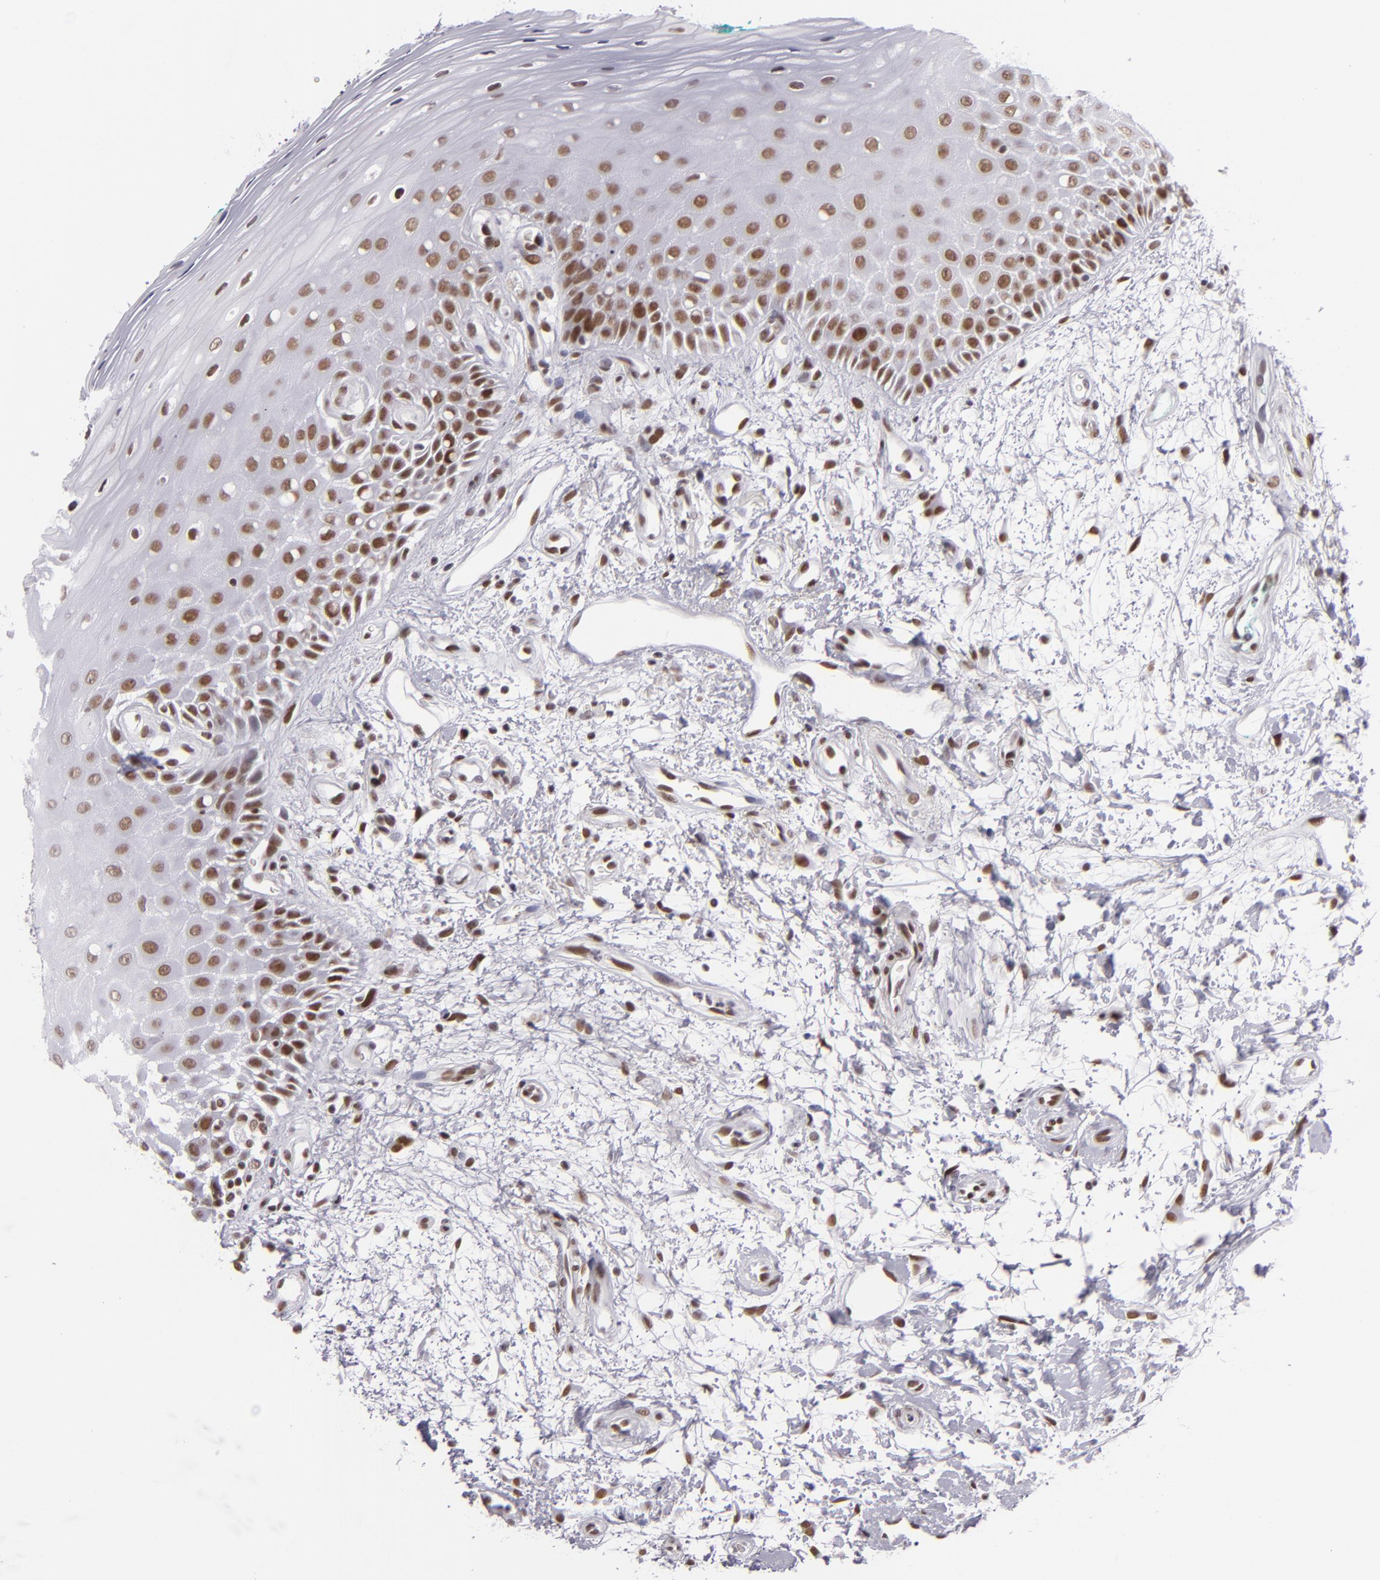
{"staining": {"intensity": "moderate", "quantity": ">75%", "location": "nuclear"}, "tissue": "oral mucosa", "cell_type": "Squamous epithelial cells", "image_type": "normal", "snomed": [{"axis": "morphology", "description": "Normal tissue, NOS"}, {"axis": "morphology", "description": "Squamous cell carcinoma, NOS"}, {"axis": "topography", "description": "Skeletal muscle"}, {"axis": "topography", "description": "Oral tissue"}, {"axis": "topography", "description": "Head-Neck"}], "caption": "A micrograph showing moderate nuclear staining in approximately >75% of squamous epithelial cells in benign oral mucosa, as visualized by brown immunohistochemical staining.", "gene": "BRD8", "patient": {"sex": "female", "age": 84}}